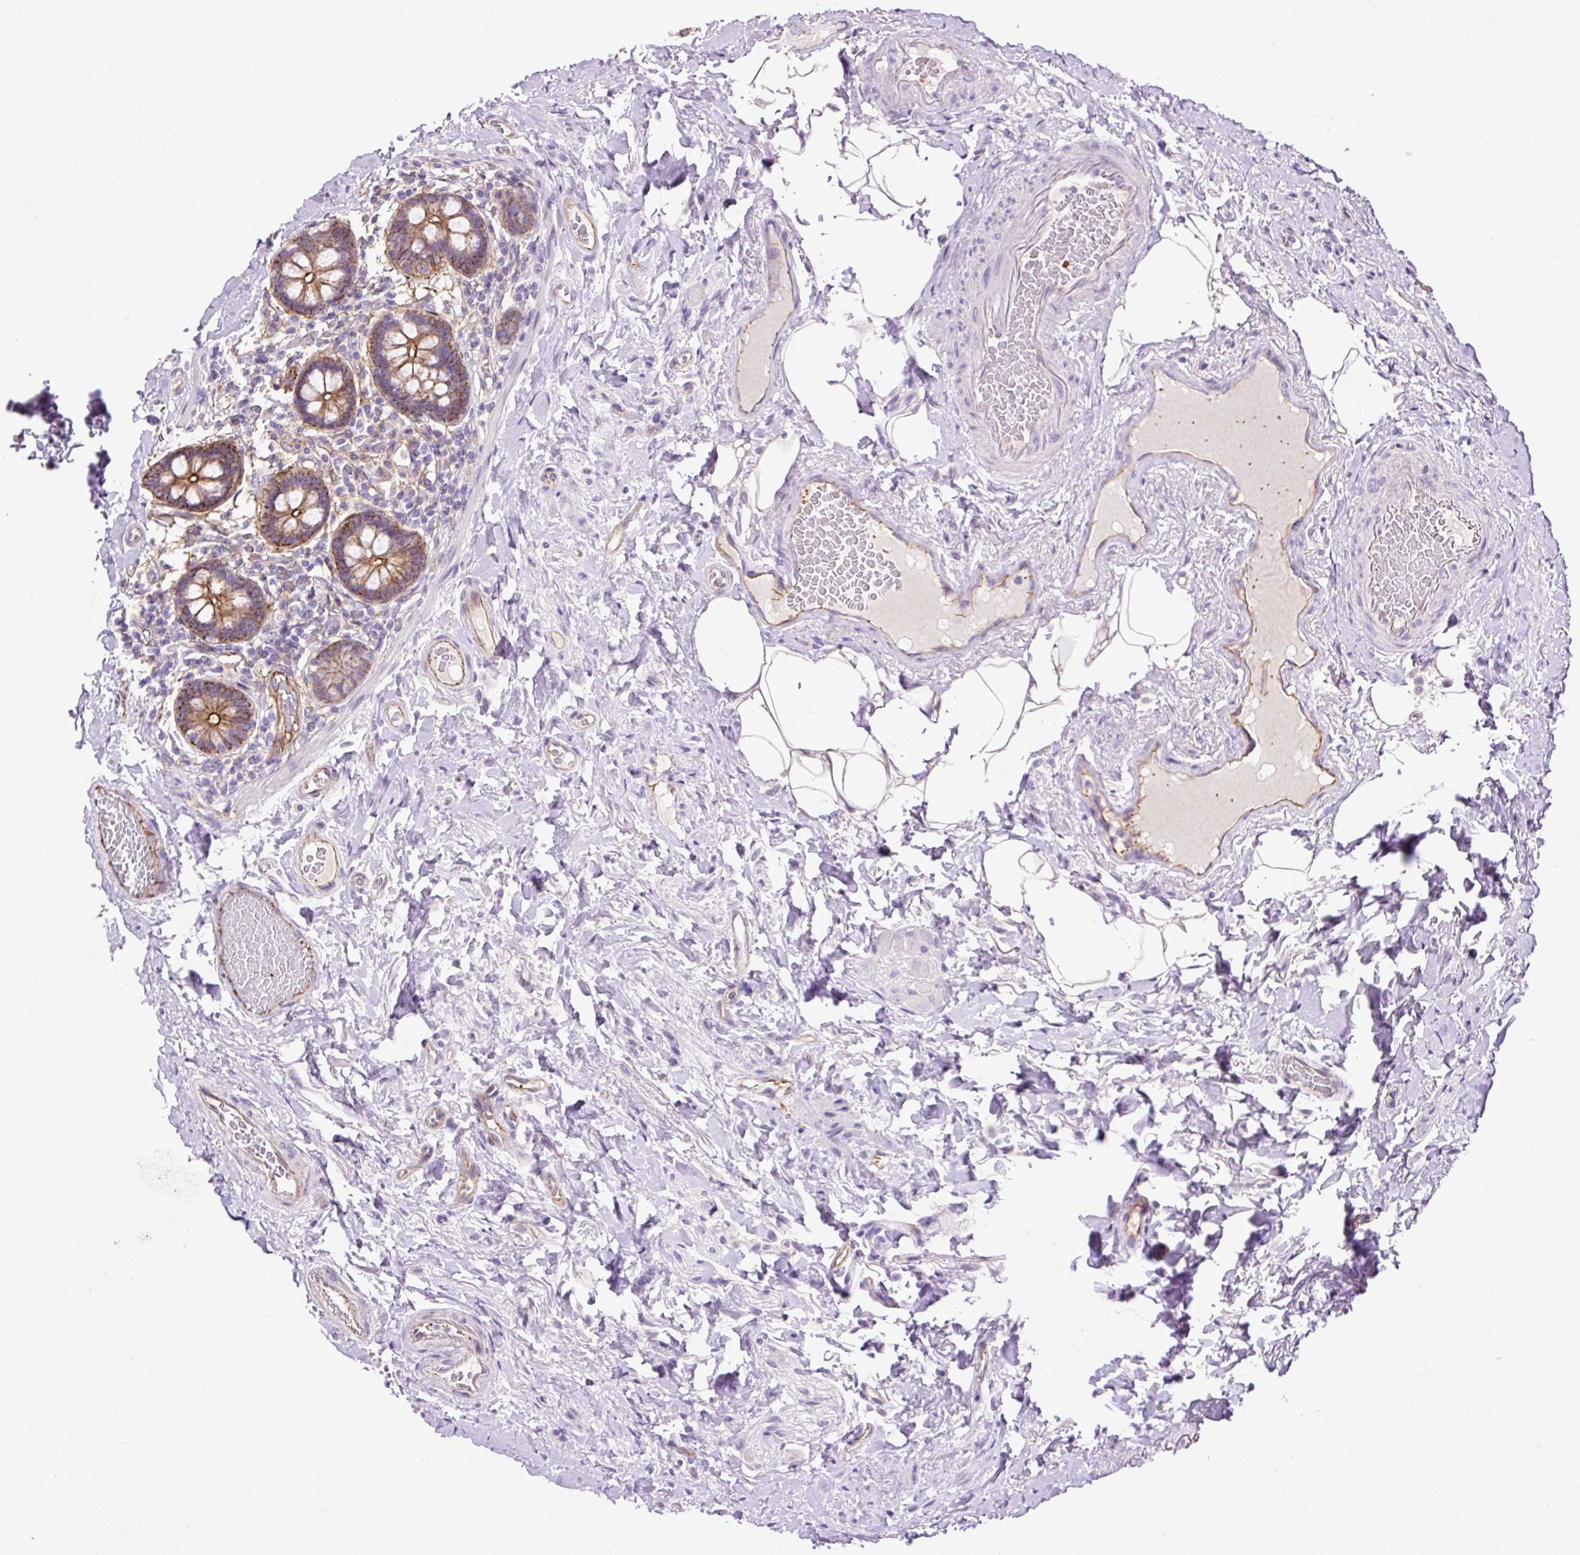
{"staining": {"intensity": "strong", "quantity": "25%-75%", "location": "cytoplasmic/membranous"}, "tissue": "small intestine", "cell_type": "Glandular cells", "image_type": "normal", "snomed": [{"axis": "morphology", "description": "Normal tissue, NOS"}, {"axis": "topography", "description": "Small intestine"}], "caption": "Protein staining by IHC reveals strong cytoplasmic/membranous staining in approximately 25%-75% of glandular cells in benign small intestine.", "gene": "MAGEB16", "patient": {"sex": "female", "age": 64}}